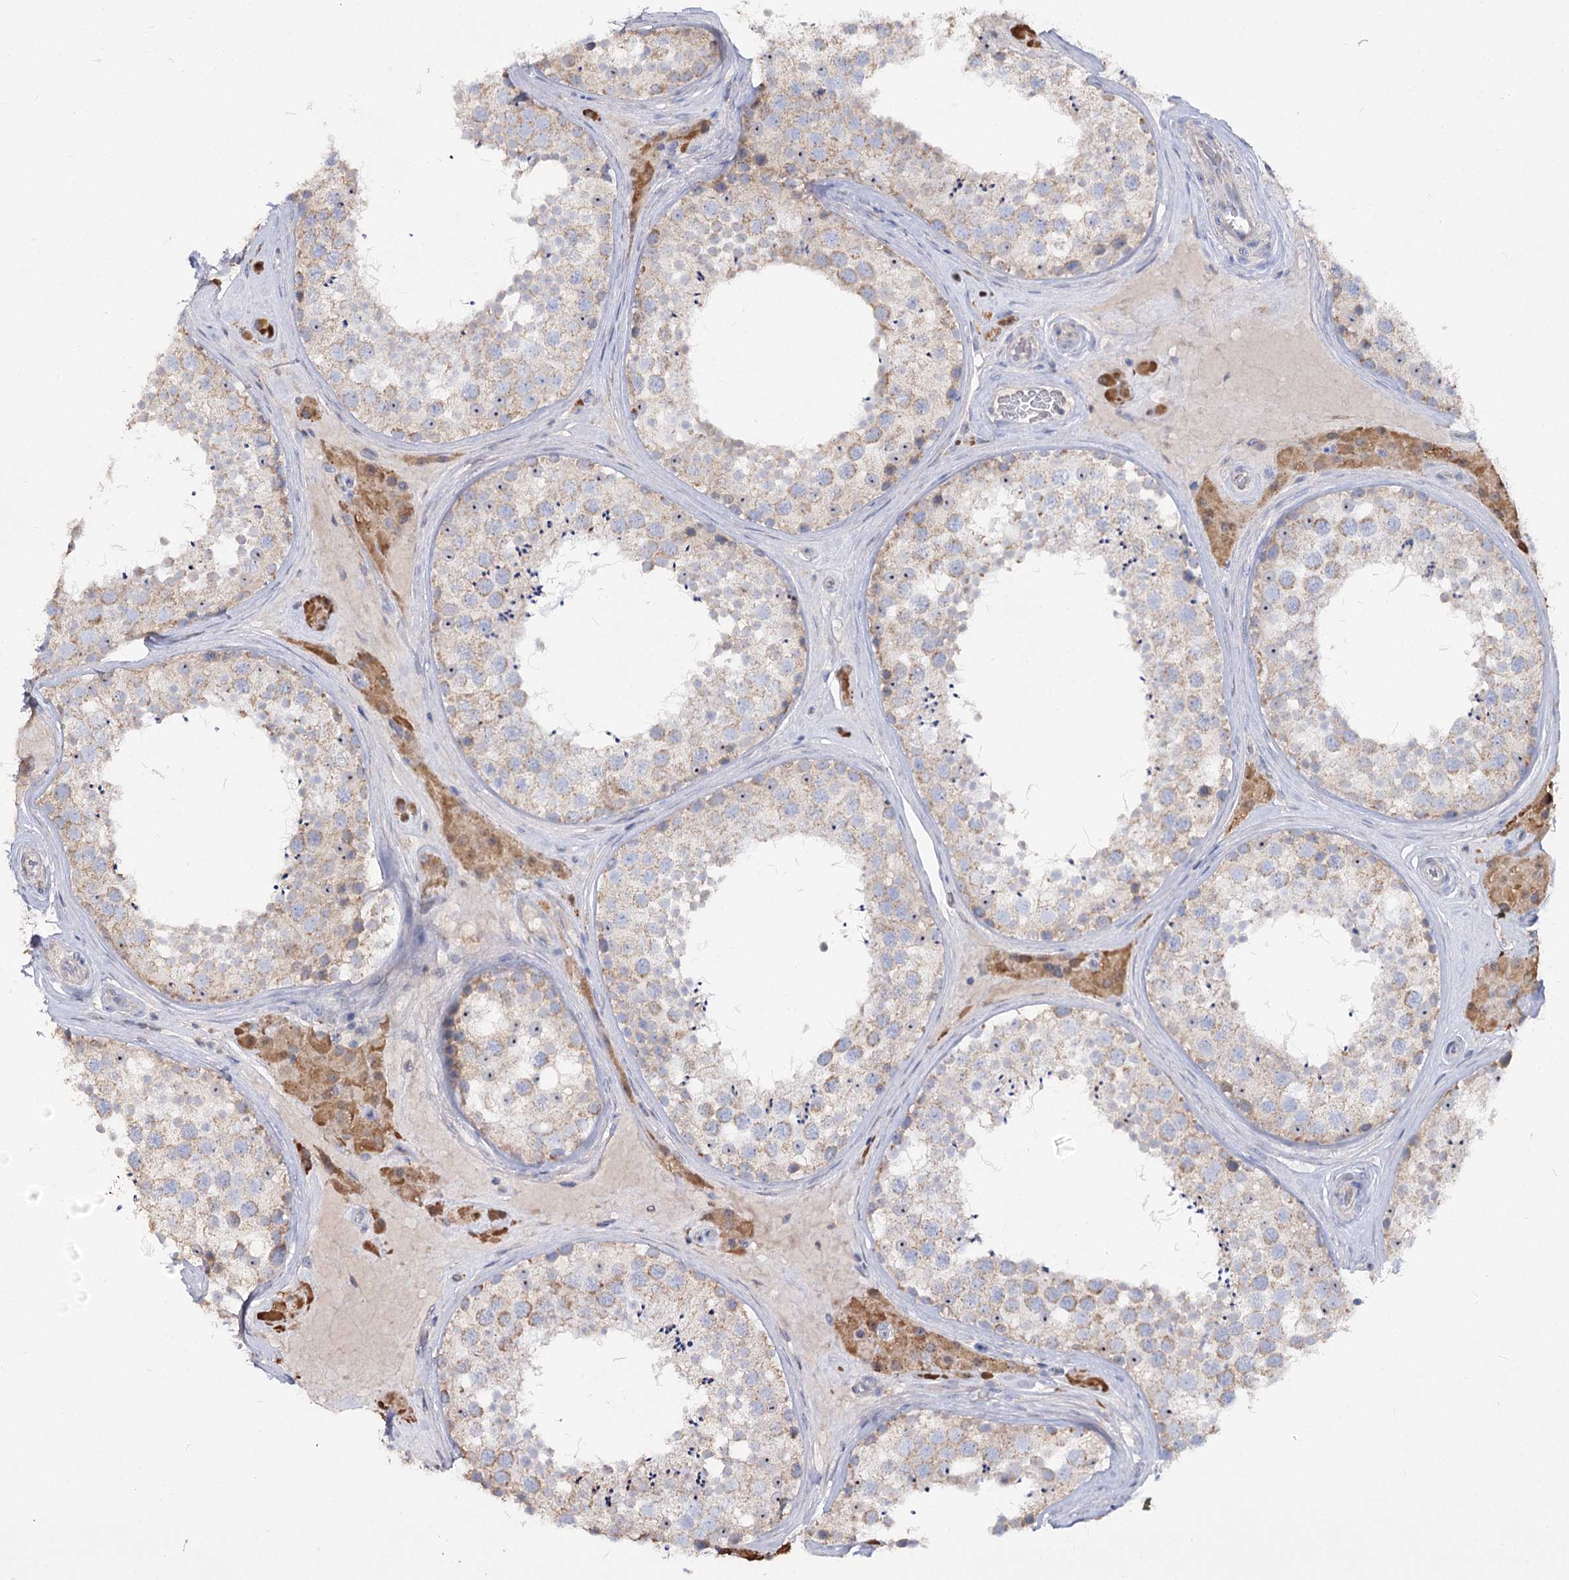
{"staining": {"intensity": "weak", "quantity": "25%-75%", "location": "cytoplasmic/membranous"}, "tissue": "testis", "cell_type": "Cells in seminiferous ducts", "image_type": "normal", "snomed": [{"axis": "morphology", "description": "Normal tissue, NOS"}, {"axis": "topography", "description": "Testis"}], "caption": "A photomicrograph showing weak cytoplasmic/membranous expression in about 25%-75% of cells in seminiferous ducts in normal testis, as visualized by brown immunohistochemical staining.", "gene": "TMEM187", "patient": {"sex": "male", "age": 46}}